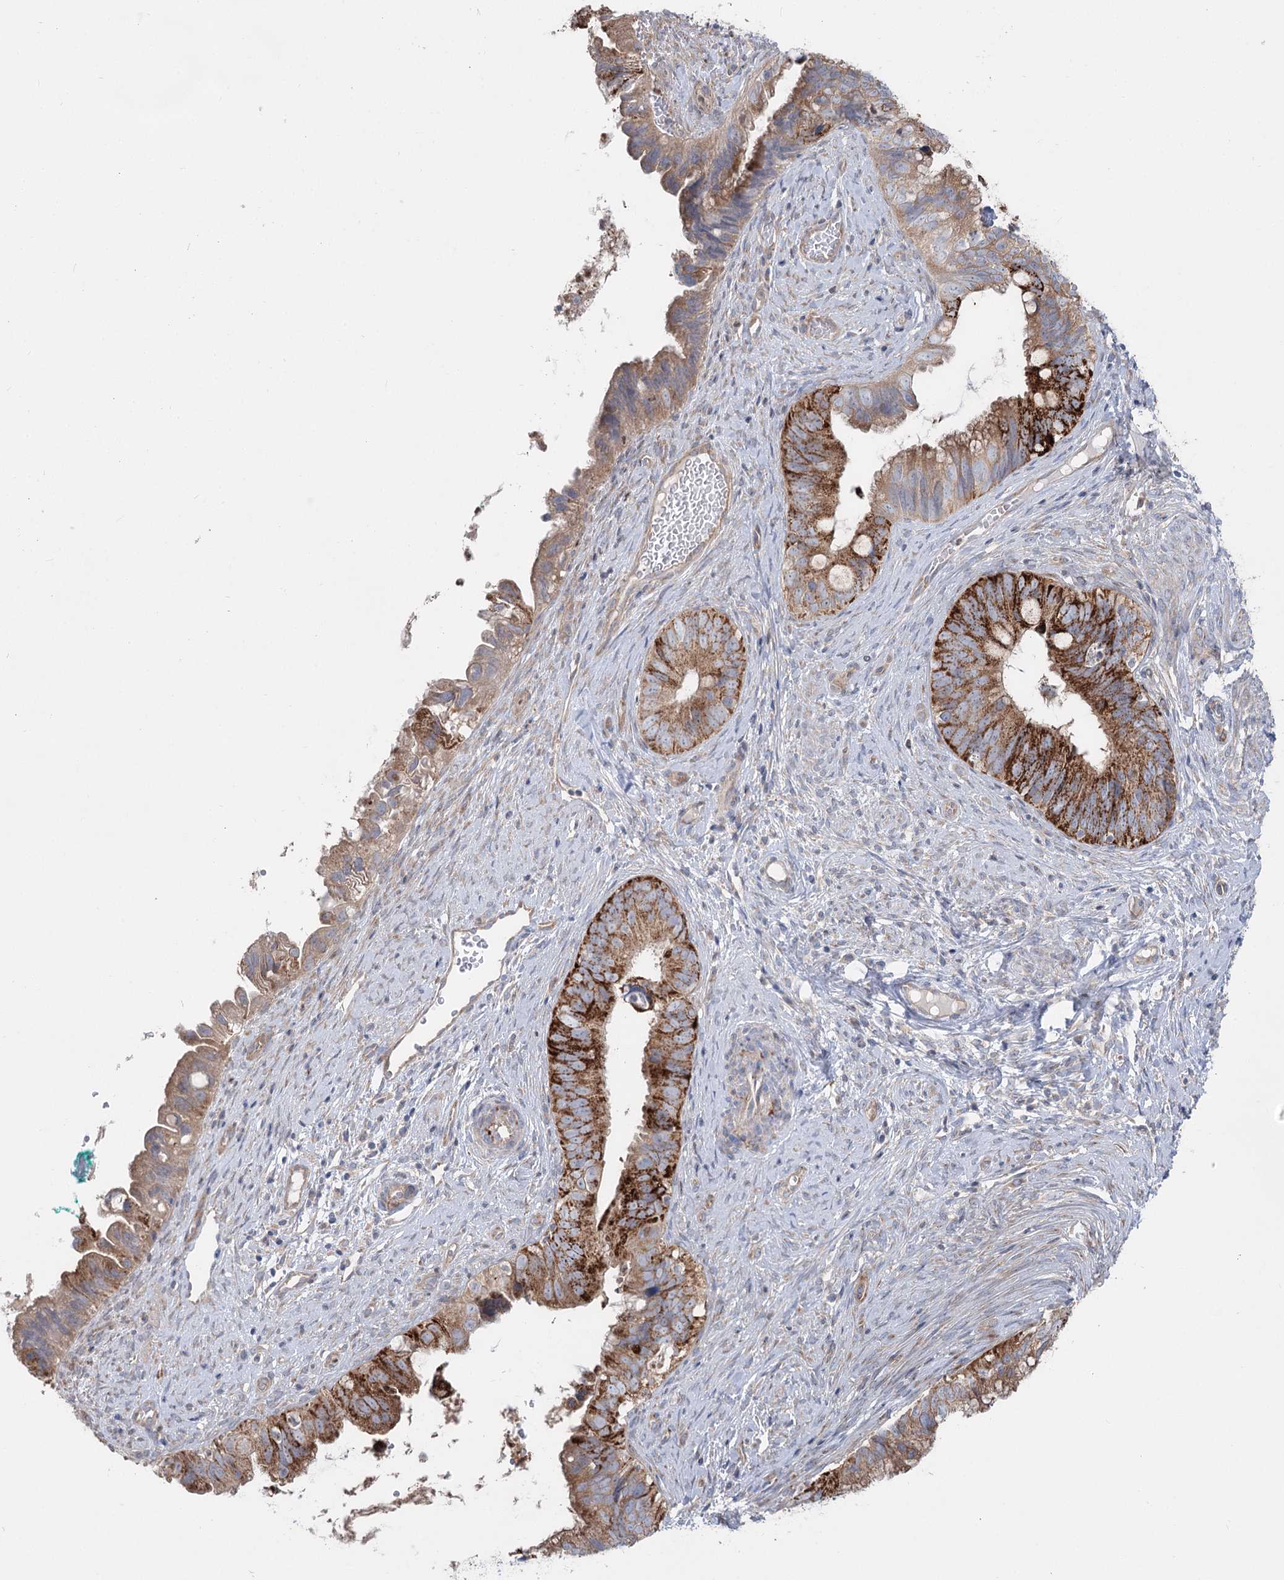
{"staining": {"intensity": "strong", "quantity": ">75%", "location": "cytoplasmic/membranous"}, "tissue": "cervical cancer", "cell_type": "Tumor cells", "image_type": "cancer", "snomed": [{"axis": "morphology", "description": "Adenocarcinoma, NOS"}, {"axis": "topography", "description": "Cervix"}], "caption": "Immunohistochemistry (IHC) photomicrograph of neoplastic tissue: cervical cancer stained using immunohistochemistry reveals high levels of strong protein expression localized specifically in the cytoplasmic/membranous of tumor cells, appearing as a cytoplasmic/membranous brown color.", "gene": "SCN11A", "patient": {"sex": "female", "age": 42}}